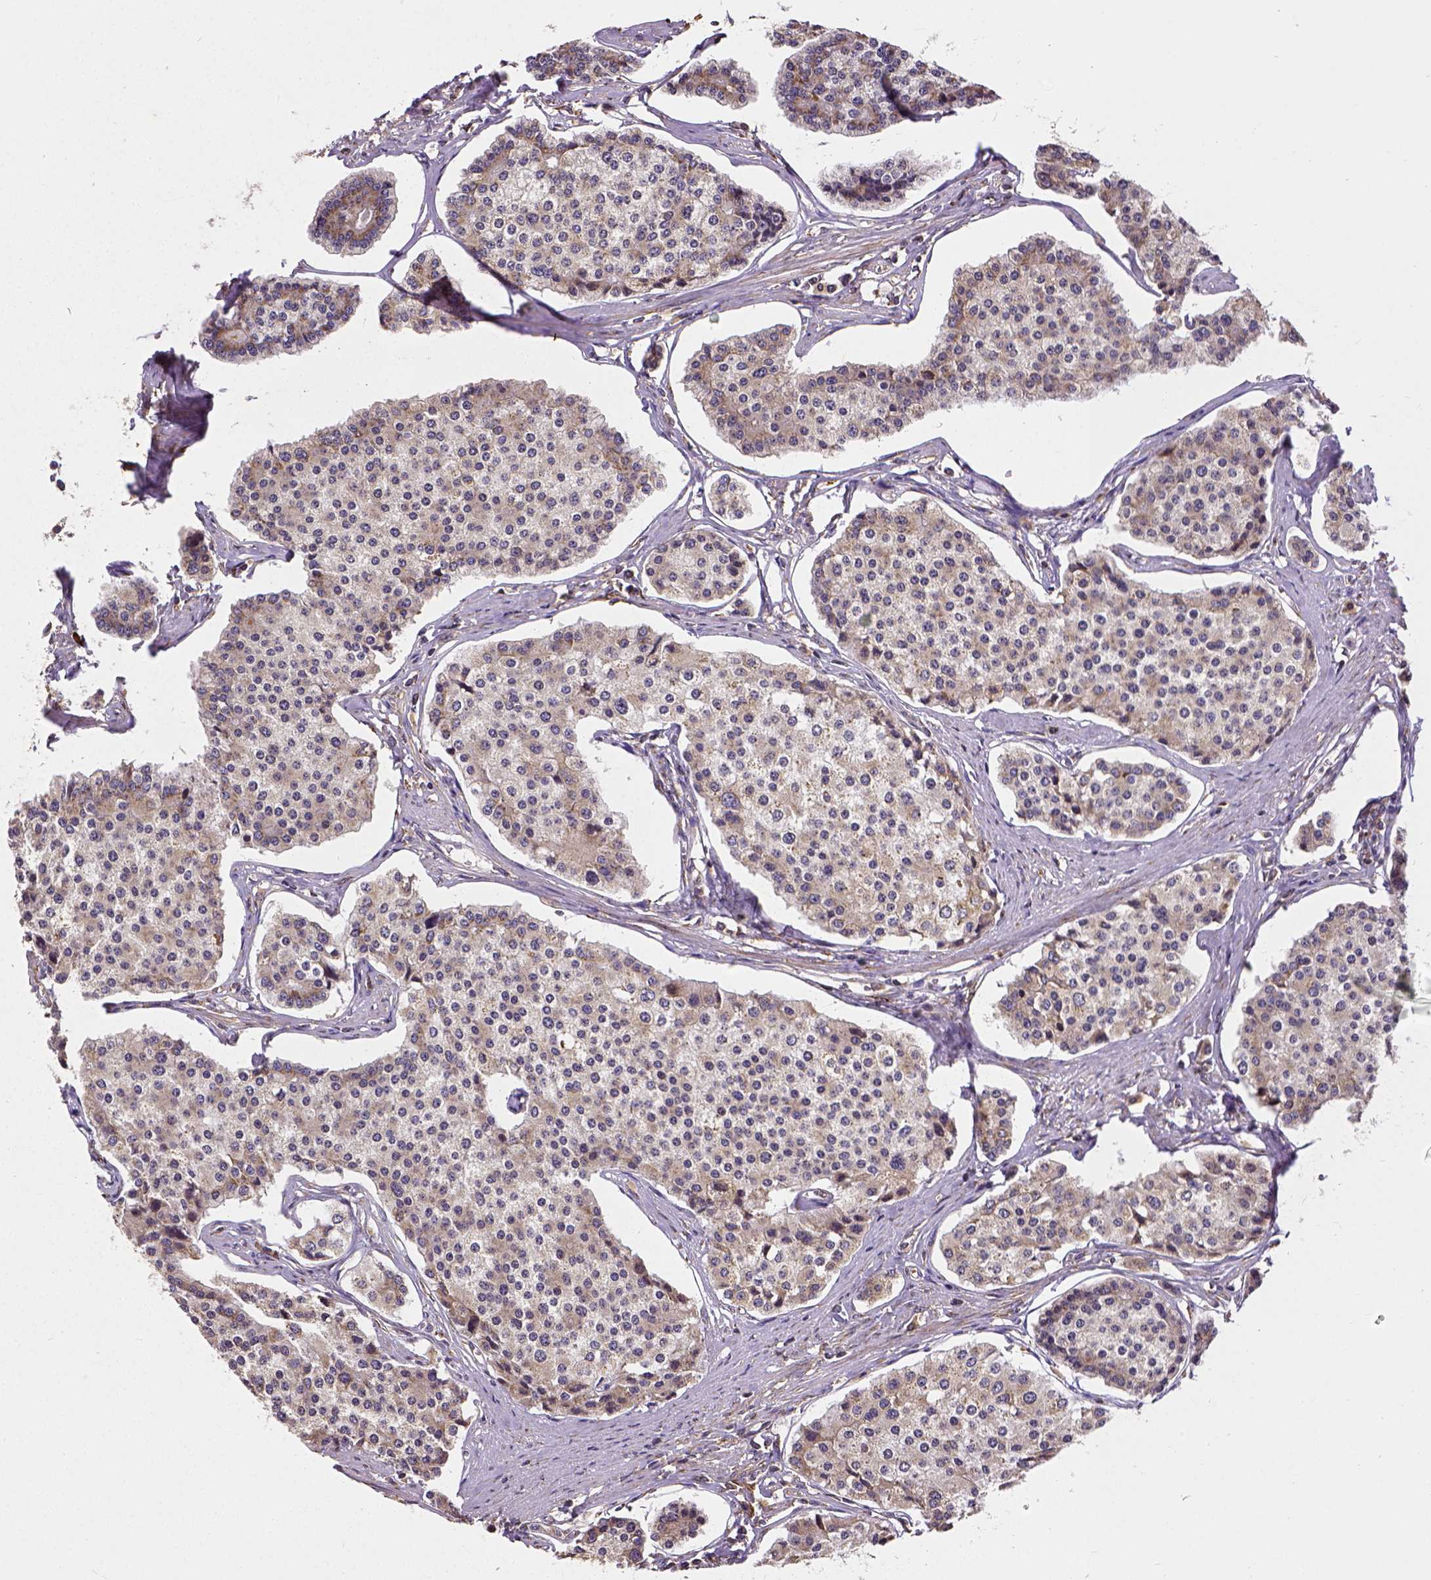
{"staining": {"intensity": "weak", "quantity": "25%-75%", "location": "cytoplasmic/membranous"}, "tissue": "carcinoid", "cell_type": "Tumor cells", "image_type": "cancer", "snomed": [{"axis": "morphology", "description": "Carcinoid, malignant, NOS"}, {"axis": "topography", "description": "Small intestine"}], "caption": "The histopathology image reveals immunohistochemical staining of carcinoid. There is weak cytoplasmic/membranous expression is seen in about 25%-75% of tumor cells.", "gene": "MTDH", "patient": {"sex": "female", "age": 65}}